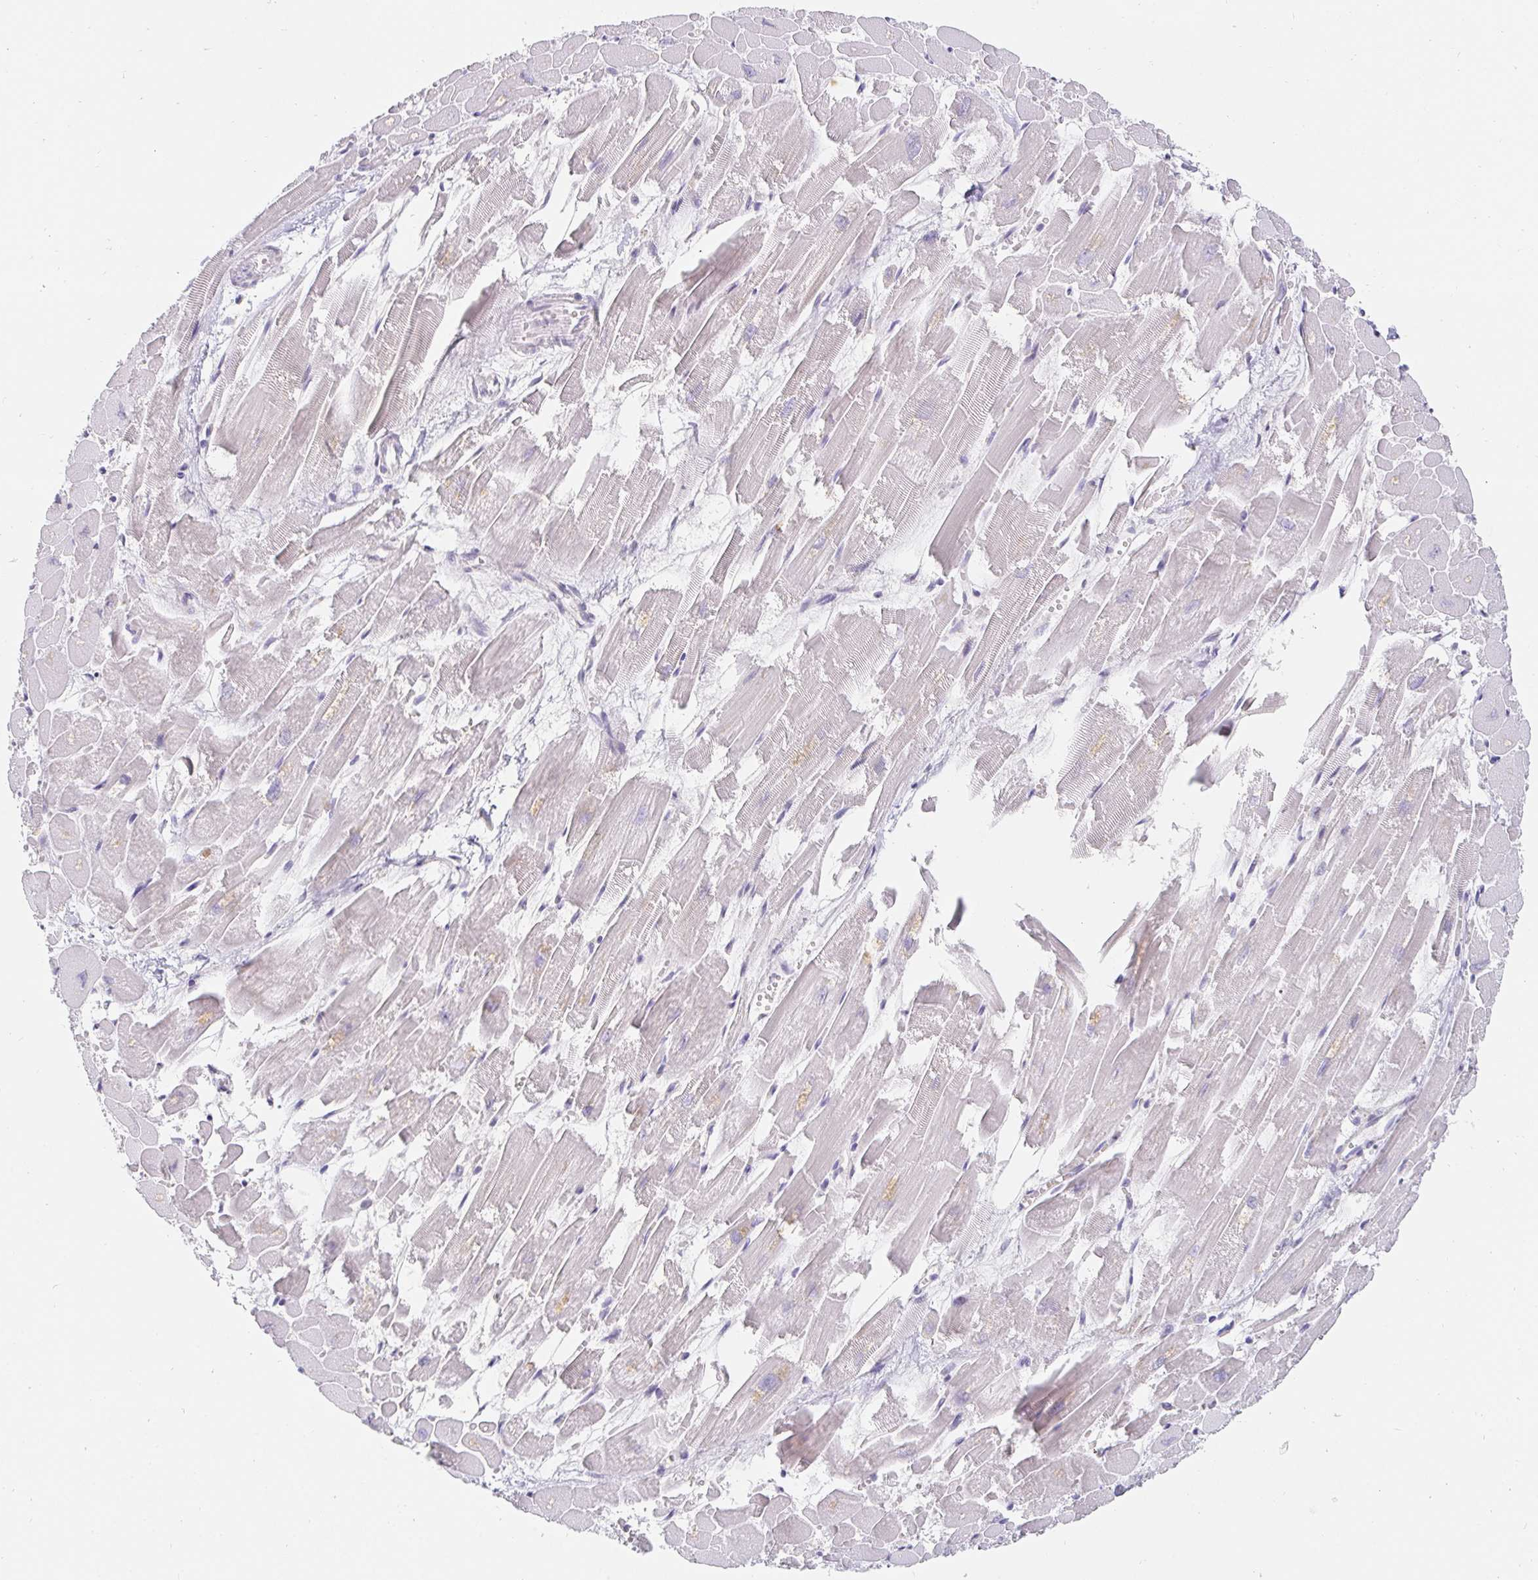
{"staining": {"intensity": "negative", "quantity": "none", "location": "none"}, "tissue": "heart muscle", "cell_type": "Cardiomyocytes", "image_type": "normal", "snomed": [{"axis": "morphology", "description": "Normal tissue, NOS"}, {"axis": "topography", "description": "Heart"}], "caption": "Immunohistochemical staining of benign heart muscle demonstrates no significant expression in cardiomyocytes.", "gene": "PDX1", "patient": {"sex": "female", "age": 52}}